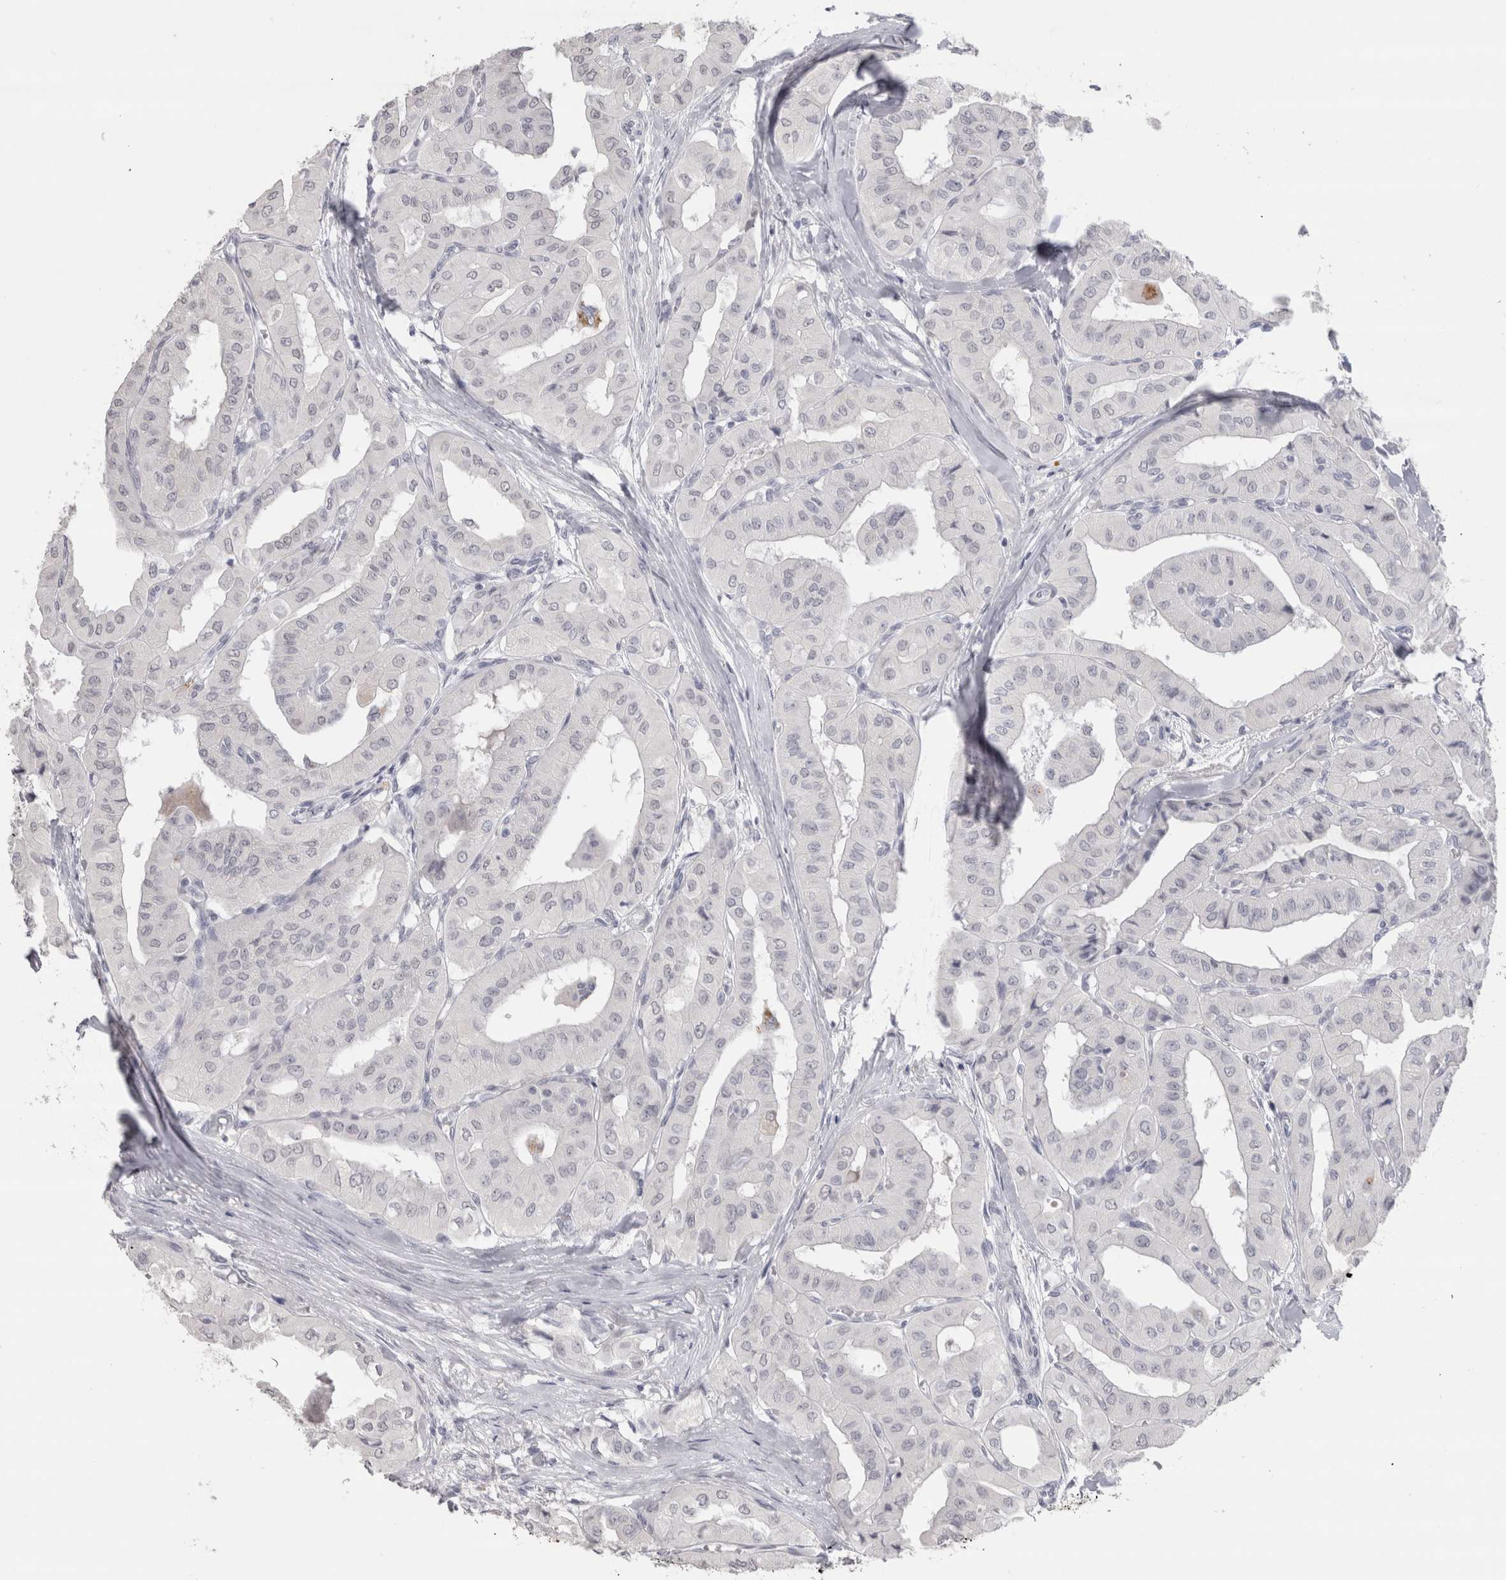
{"staining": {"intensity": "negative", "quantity": "none", "location": "none"}, "tissue": "thyroid cancer", "cell_type": "Tumor cells", "image_type": "cancer", "snomed": [{"axis": "morphology", "description": "Papillary adenocarcinoma, NOS"}, {"axis": "topography", "description": "Thyroid gland"}], "caption": "Tumor cells show no significant protein expression in thyroid cancer (papillary adenocarcinoma).", "gene": "CDH17", "patient": {"sex": "female", "age": 59}}